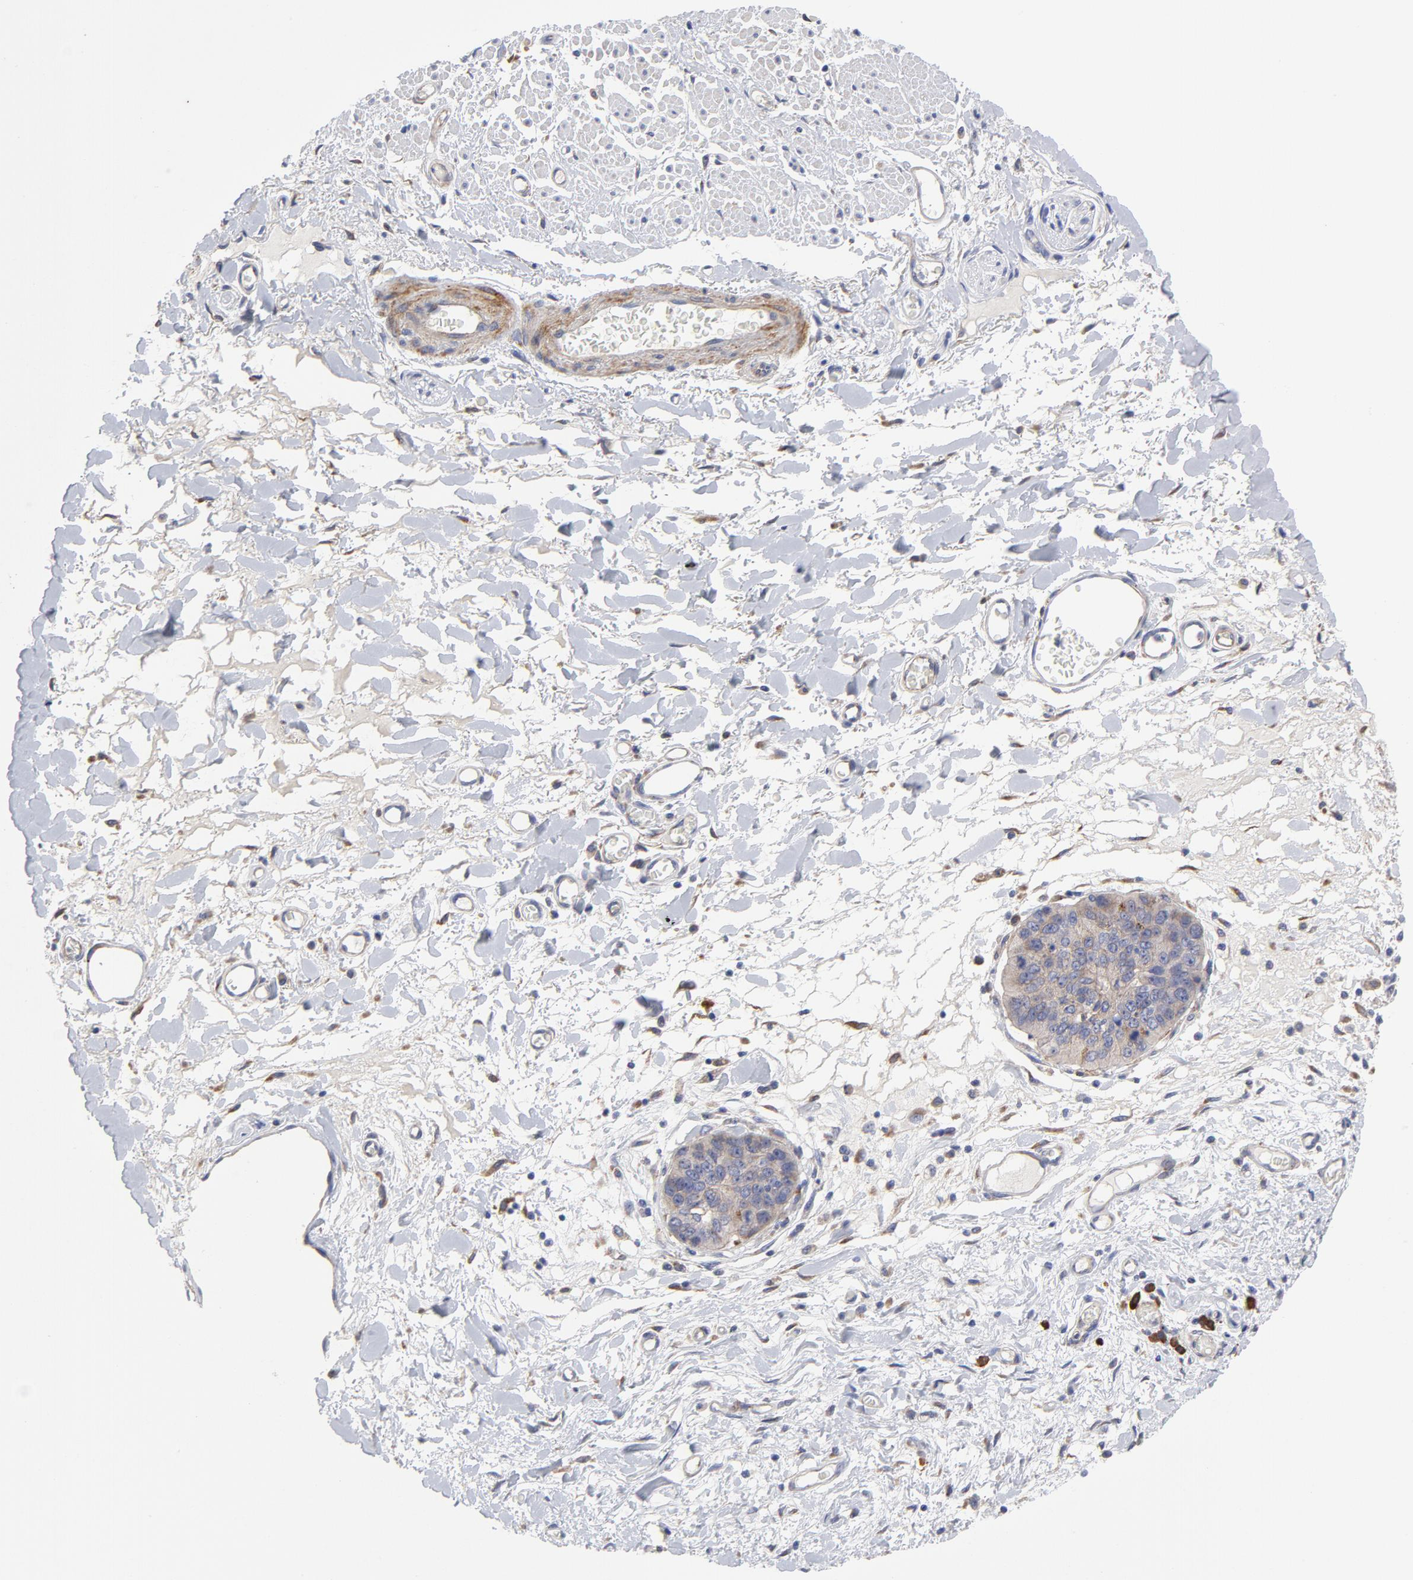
{"staining": {"intensity": "moderate", "quantity": "25%-75%", "location": "cytoplasmic/membranous"}, "tissue": "stomach cancer", "cell_type": "Tumor cells", "image_type": "cancer", "snomed": [{"axis": "morphology", "description": "Adenocarcinoma, NOS"}, {"axis": "topography", "description": "Esophagus"}, {"axis": "topography", "description": "Stomach"}], "caption": "High-magnification brightfield microscopy of stomach cancer (adenocarcinoma) stained with DAB (brown) and counterstained with hematoxylin (blue). tumor cells exhibit moderate cytoplasmic/membranous staining is present in approximately25%-75% of cells.", "gene": "RAPGEF3", "patient": {"sex": "male", "age": 74}}